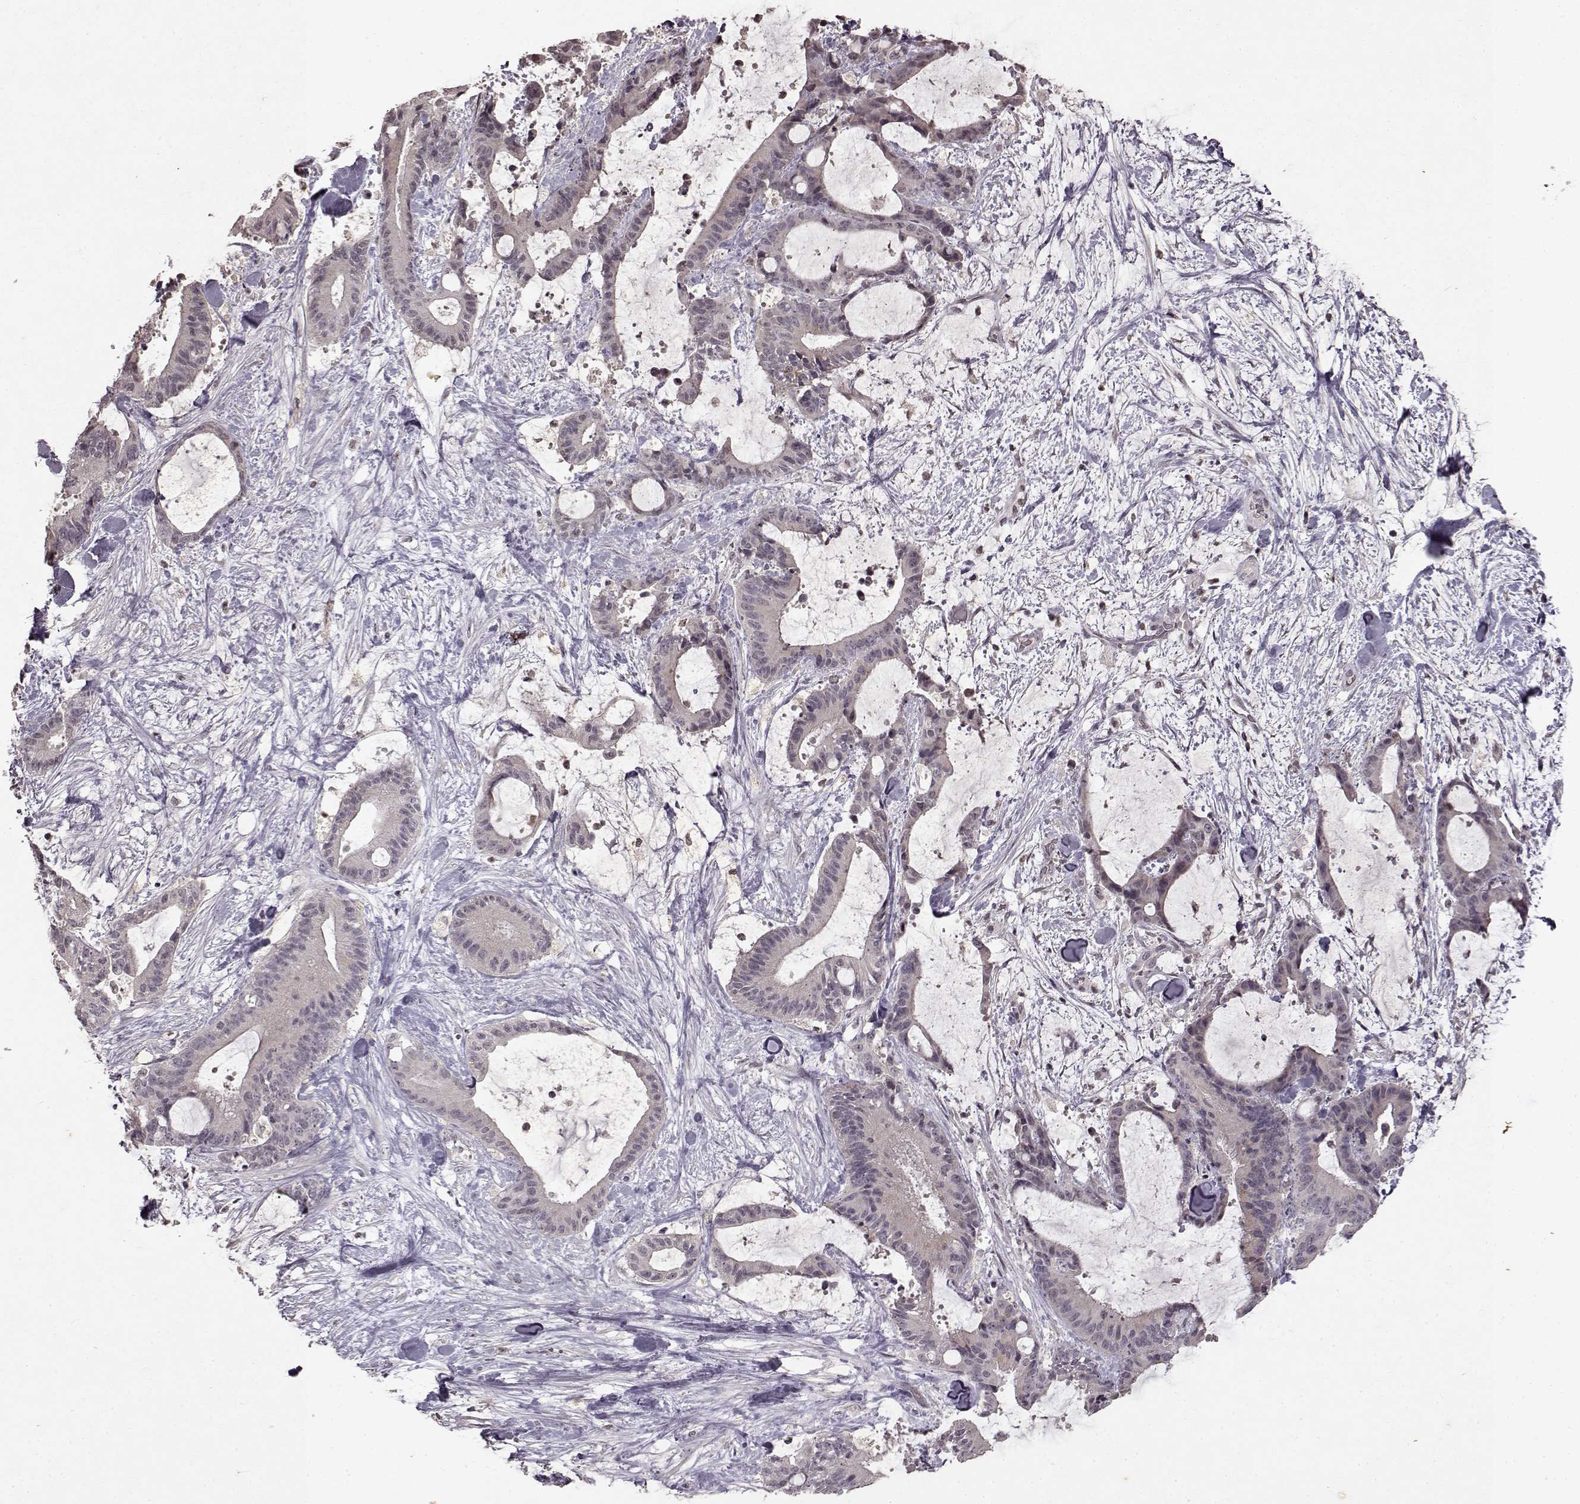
{"staining": {"intensity": "negative", "quantity": "none", "location": "none"}, "tissue": "liver cancer", "cell_type": "Tumor cells", "image_type": "cancer", "snomed": [{"axis": "morphology", "description": "Cholangiocarcinoma"}, {"axis": "topography", "description": "Liver"}], "caption": "Immunohistochemical staining of human liver cancer (cholangiocarcinoma) shows no significant expression in tumor cells.", "gene": "LHB", "patient": {"sex": "female", "age": 73}}